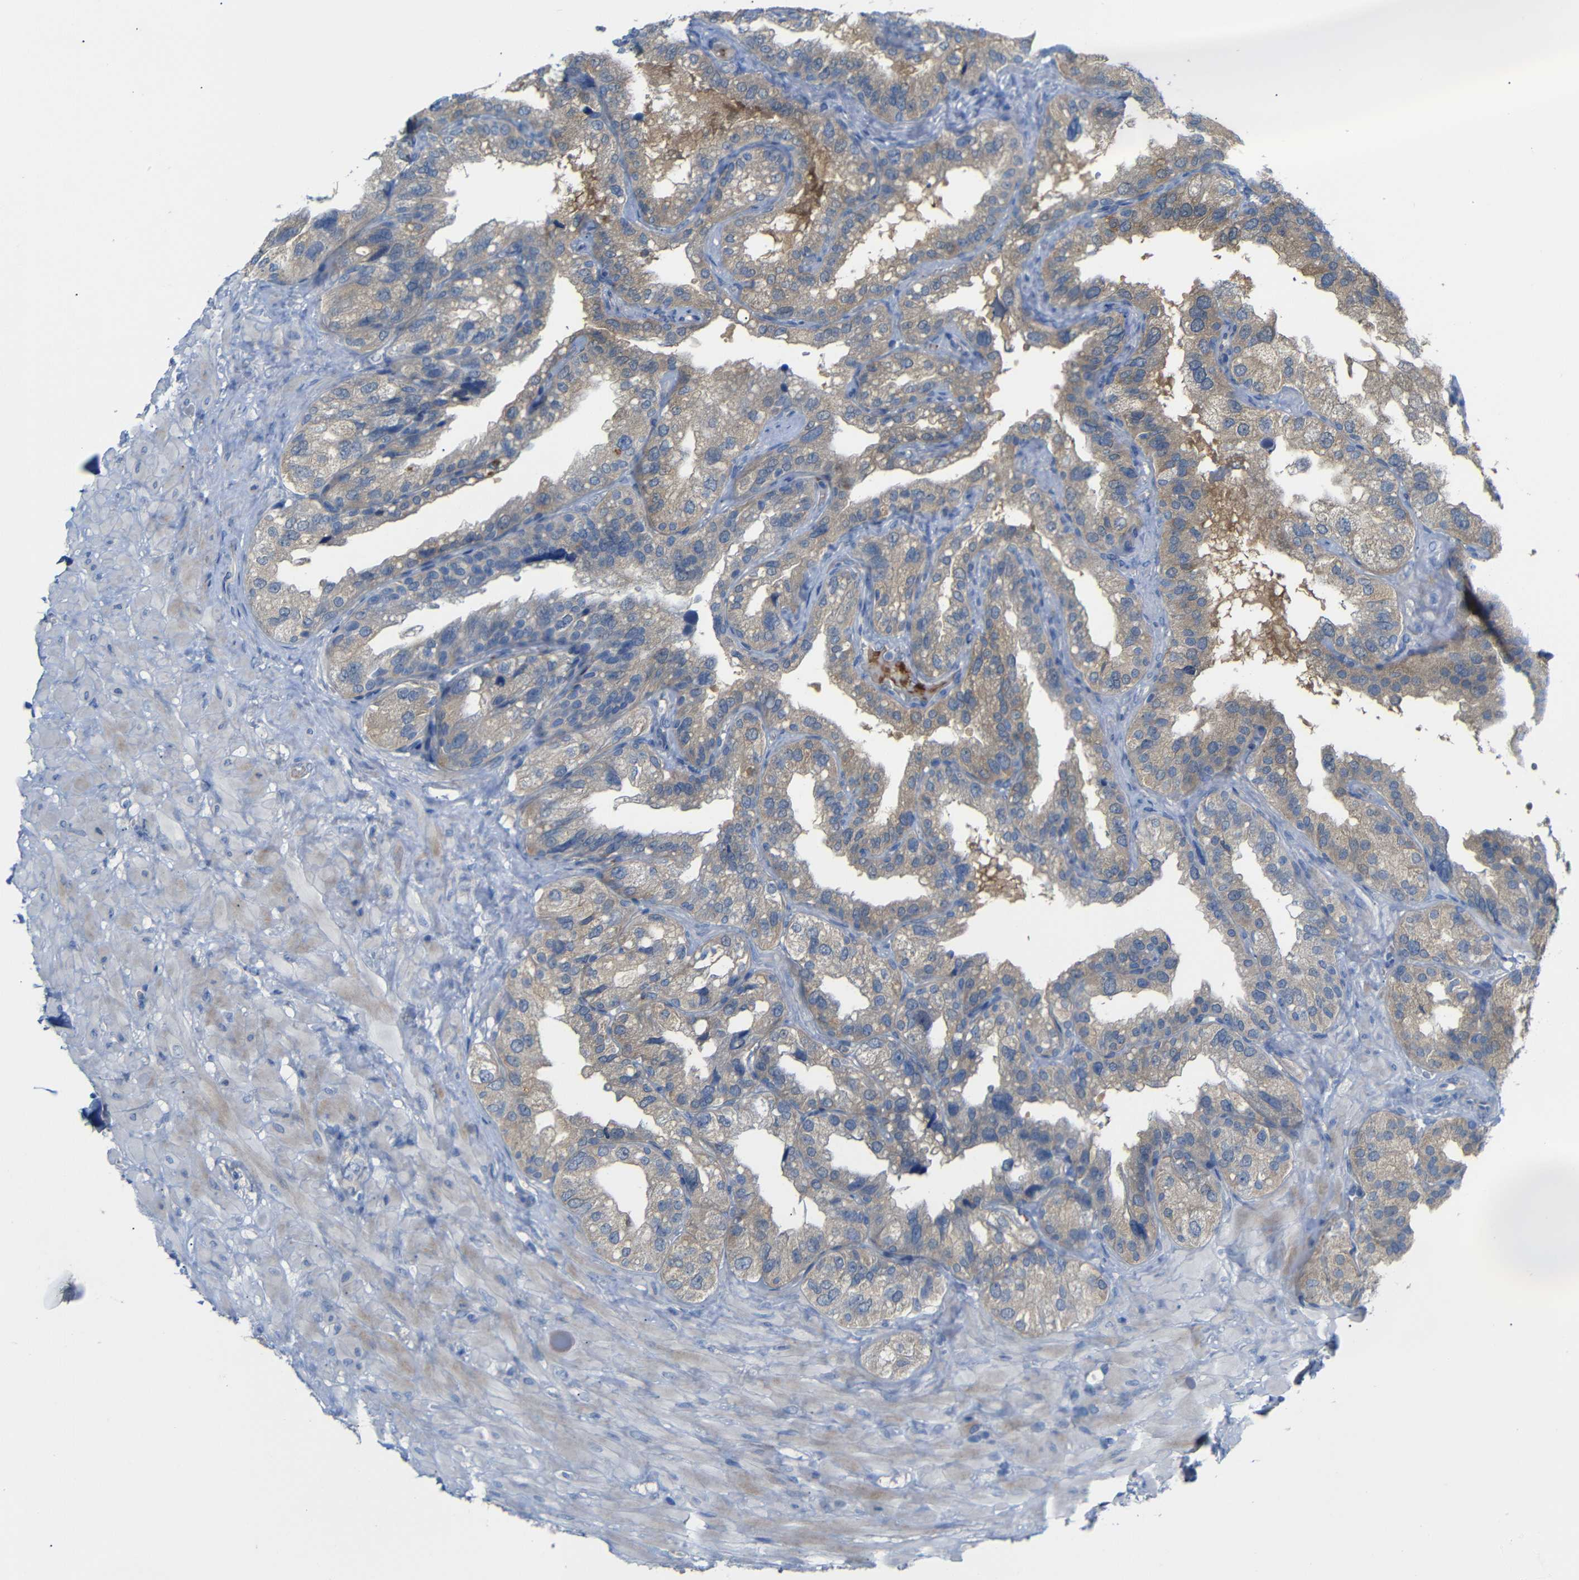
{"staining": {"intensity": "weak", "quantity": ">75%", "location": "cytoplasmic/membranous"}, "tissue": "seminal vesicle", "cell_type": "Glandular cells", "image_type": "normal", "snomed": [{"axis": "morphology", "description": "Normal tissue, NOS"}, {"axis": "topography", "description": "Seminal veicle"}], "caption": "Immunohistochemistry staining of normal seminal vesicle, which demonstrates low levels of weak cytoplasmic/membranous staining in approximately >75% of glandular cells indicating weak cytoplasmic/membranous protein positivity. The staining was performed using DAB (brown) for protein detection and nuclei were counterstained in hematoxylin (blue).", "gene": "TBC1D32", "patient": {"sex": "male", "age": 68}}